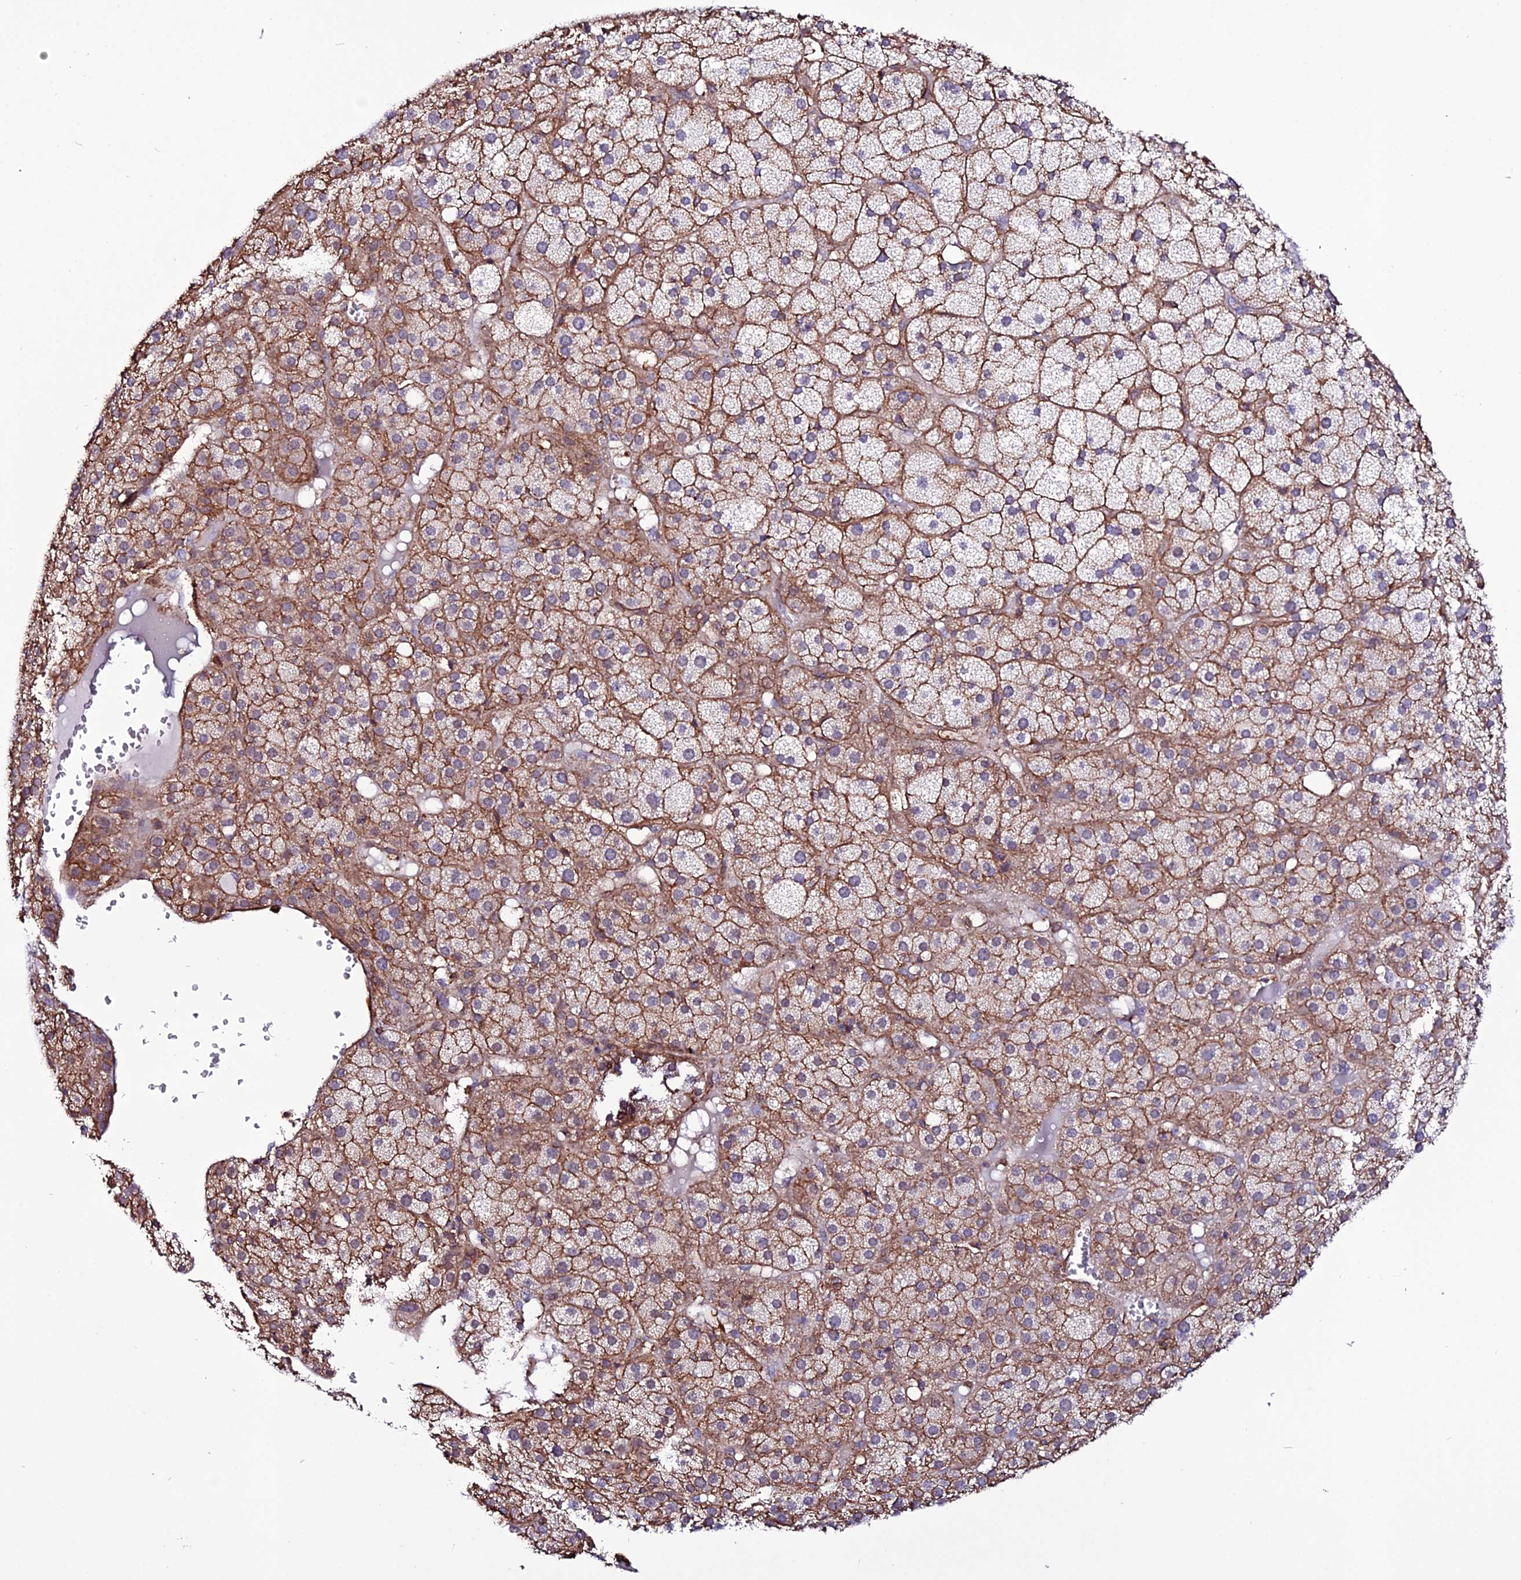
{"staining": {"intensity": "moderate", "quantity": ">75%", "location": "cytoplasmic/membranous"}, "tissue": "adrenal gland", "cell_type": "Glandular cells", "image_type": "normal", "snomed": [{"axis": "morphology", "description": "Normal tissue, NOS"}, {"axis": "topography", "description": "Adrenal gland"}], "caption": "An IHC image of normal tissue is shown. Protein staining in brown shows moderate cytoplasmic/membranous positivity in adrenal gland within glandular cells.", "gene": "USP17L10", "patient": {"sex": "female", "age": 61}}